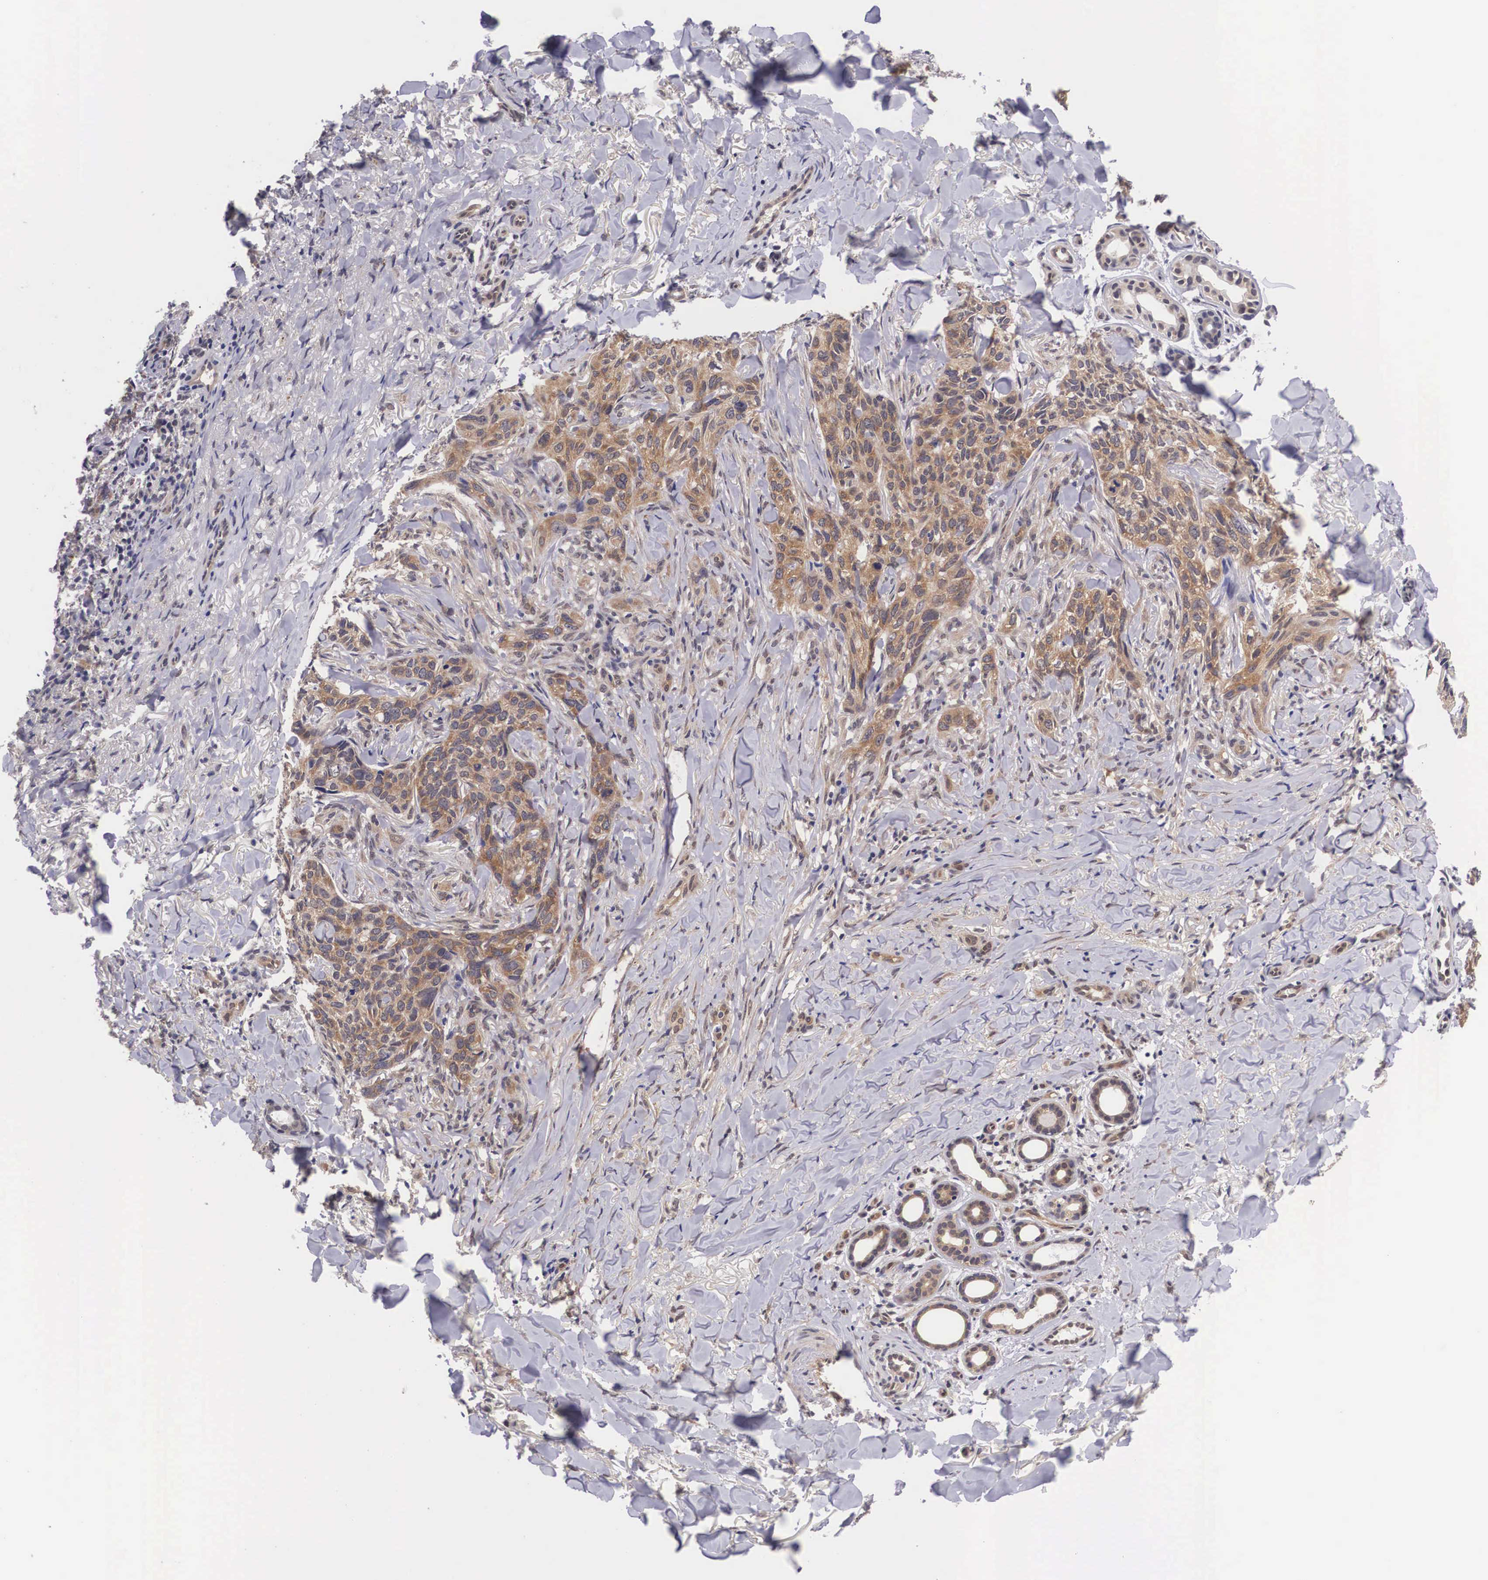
{"staining": {"intensity": "moderate", "quantity": "25%-75%", "location": "cytoplasmic/membranous"}, "tissue": "skin cancer", "cell_type": "Tumor cells", "image_type": "cancer", "snomed": [{"axis": "morphology", "description": "Normal tissue, NOS"}, {"axis": "morphology", "description": "Basal cell carcinoma"}, {"axis": "topography", "description": "Skin"}], "caption": "DAB immunohistochemical staining of human skin cancer (basal cell carcinoma) shows moderate cytoplasmic/membranous protein positivity in about 25%-75% of tumor cells.", "gene": "OTX2", "patient": {"sex": "male", "age": 81}}